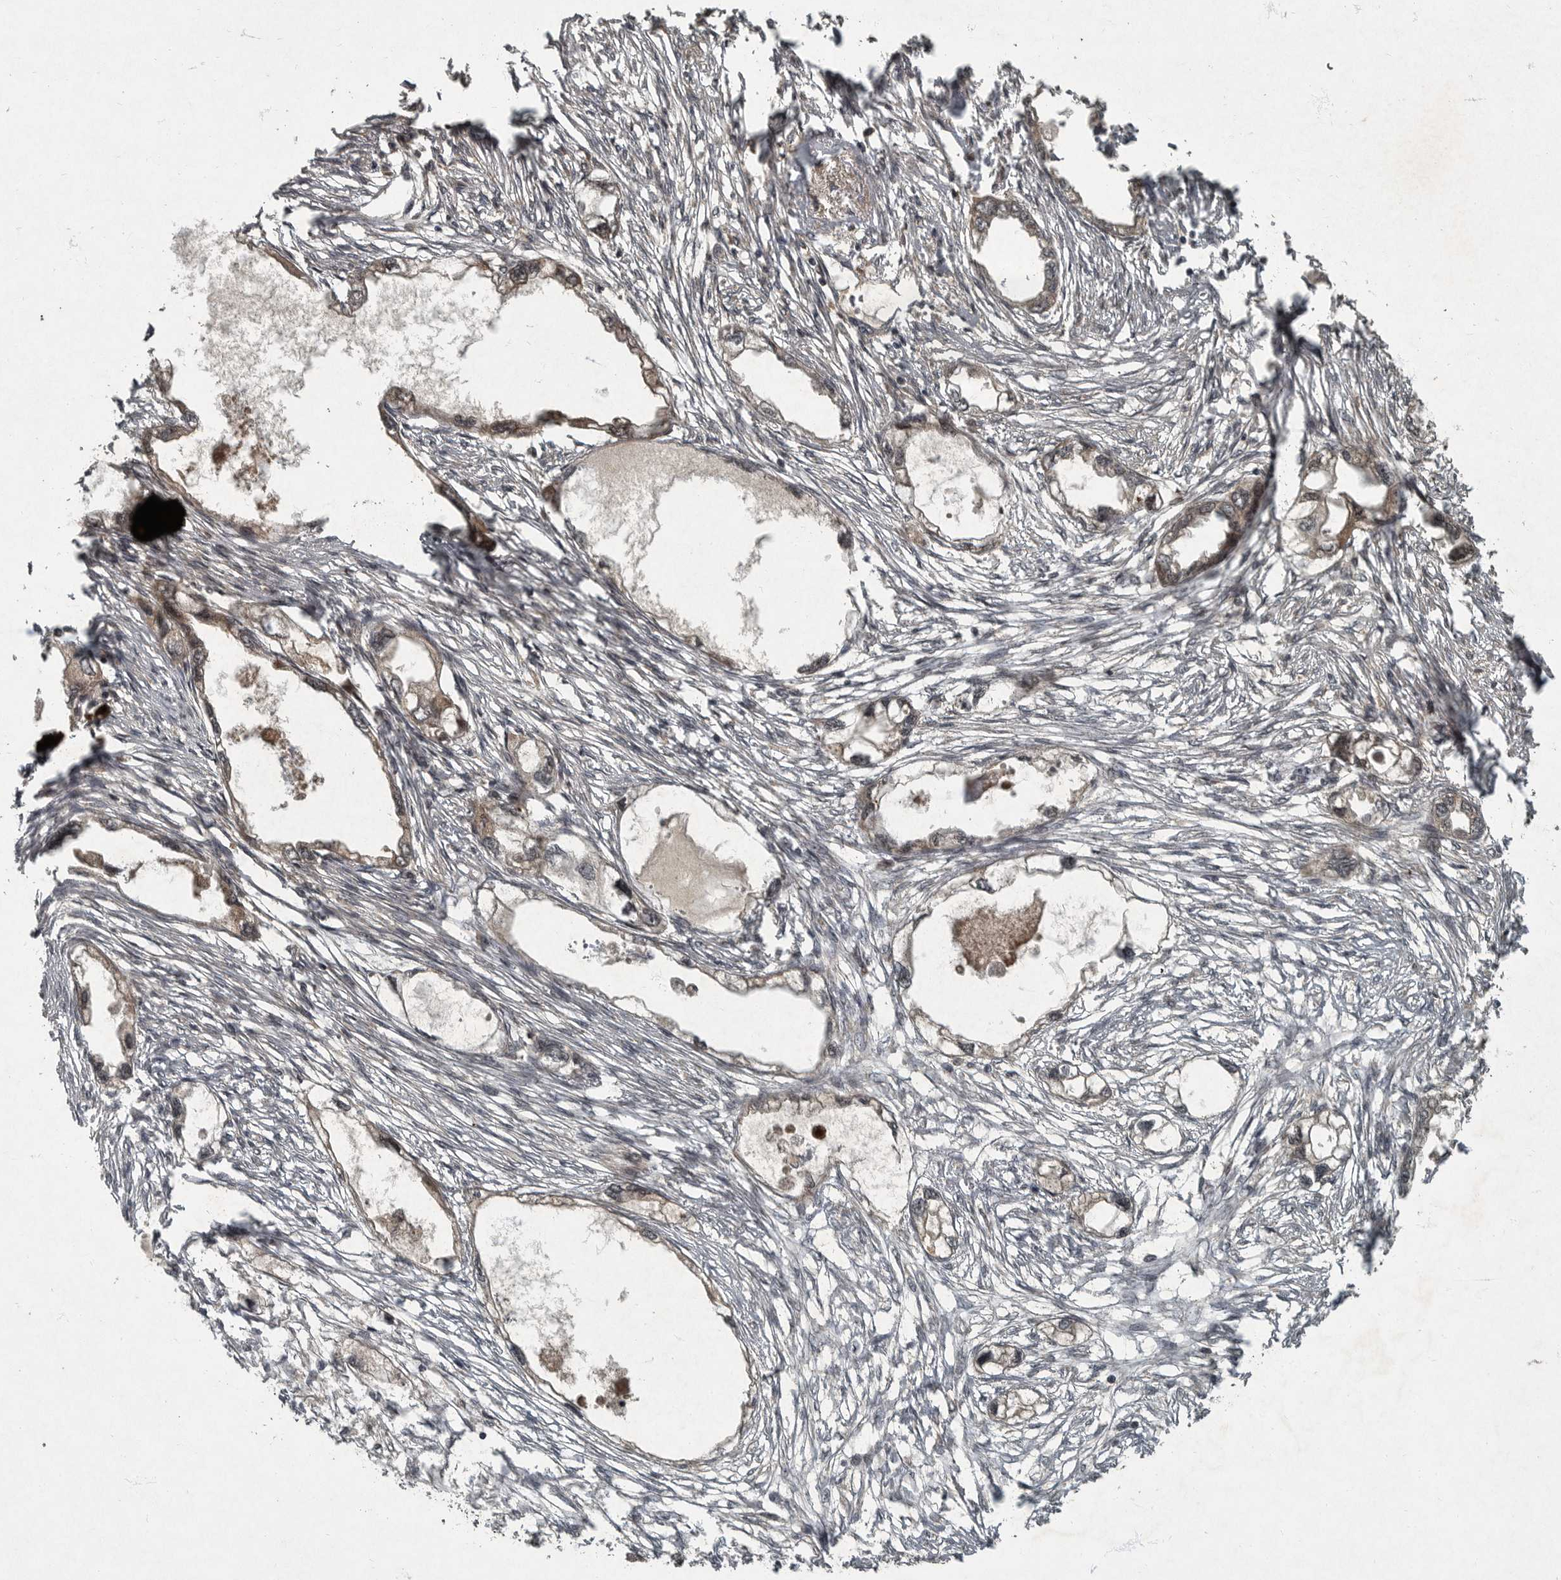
{"staining": {"intensity": "weak", "quantity": ">75%", "location": "cytoplasmic/membranous"}, "tissue": "endometrial cancer", "cell_type": "Tumor cells", "image_type": "cancer", "snomed": [{"axis": "morphology", "description": "Adenocarcinoma, NOS"}, {"axis": "morphology", "description": "Adenocarcinoma, metastatic, NOS"}, {"axis": "topography", "description": "Adipose tissue"}, {"axis": "topography", "description": "Endometrium"}], "caption": "Protein expression analysis of human adenocarcinoma (endometrial) reveals weak cytoplasmic/membranous staining in approximately >75% of tumor cells. (DAB (3,3'-diaminobenzidine) IHC with brightfield microscopy, high magnification).", "gene": "FOXO1", "patient": {"sex": "female", "age": 67}}